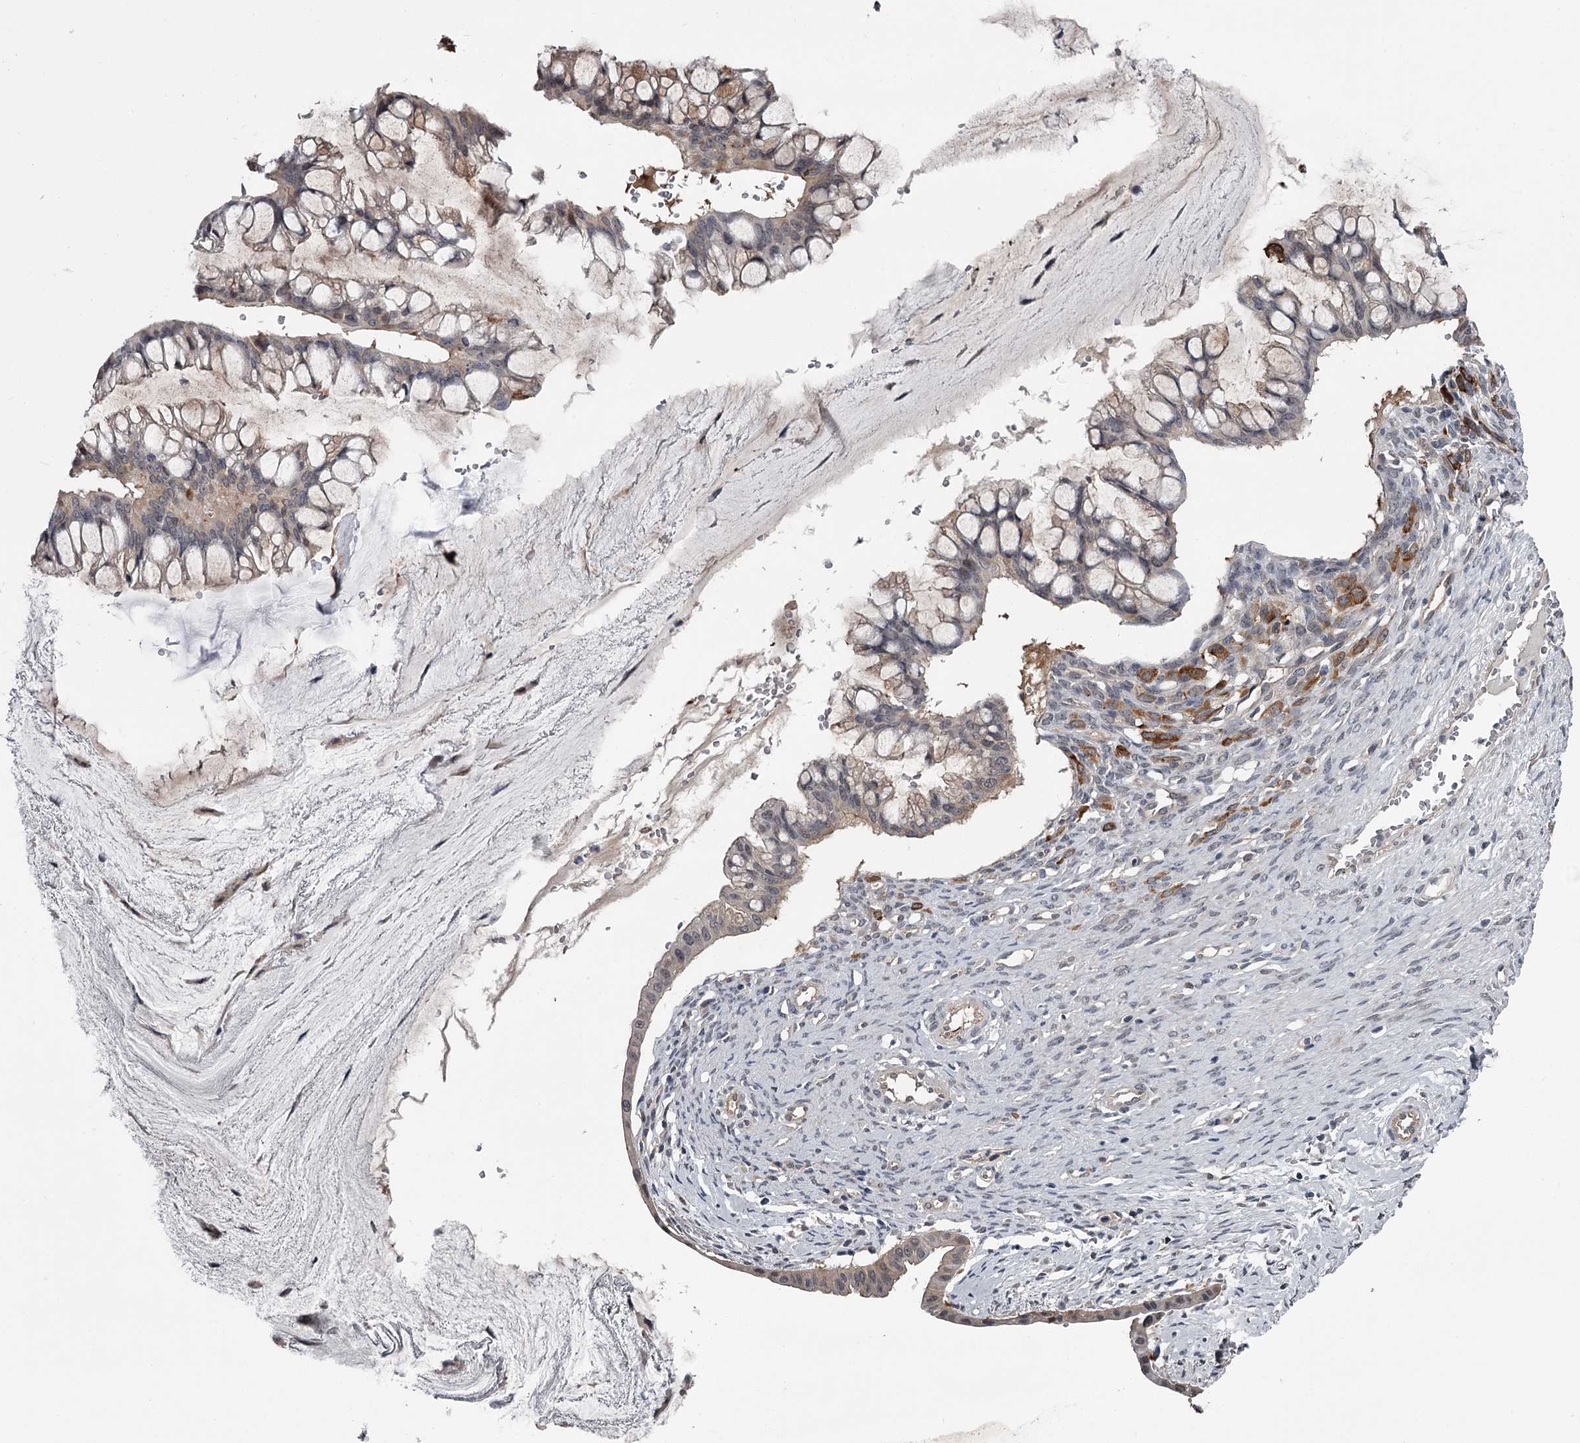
{"staining": {"intensity": "weak", "quantity": "<25%", "location": "cytoplasmic/membranous"}, "tissue": "ovarian cancer", "cell_type": "Tumor cells", "image_type": "cancer", "snomed": [{"axis": "morphology", "description": "Cystadenocarcinoma, mucinous, NOS"}, {"axis": "topography", "description": "Ovary"}], "caption": "An IHC histopathology image of ovarian cancer (mucinous cystadenocarcinoma) is shown. There is no staining in tumor cells of ovarian cancer (mucinous cystadenocarcinoma).", "gene": "DAO", "patient": {"sex": "female", "age": 73}}